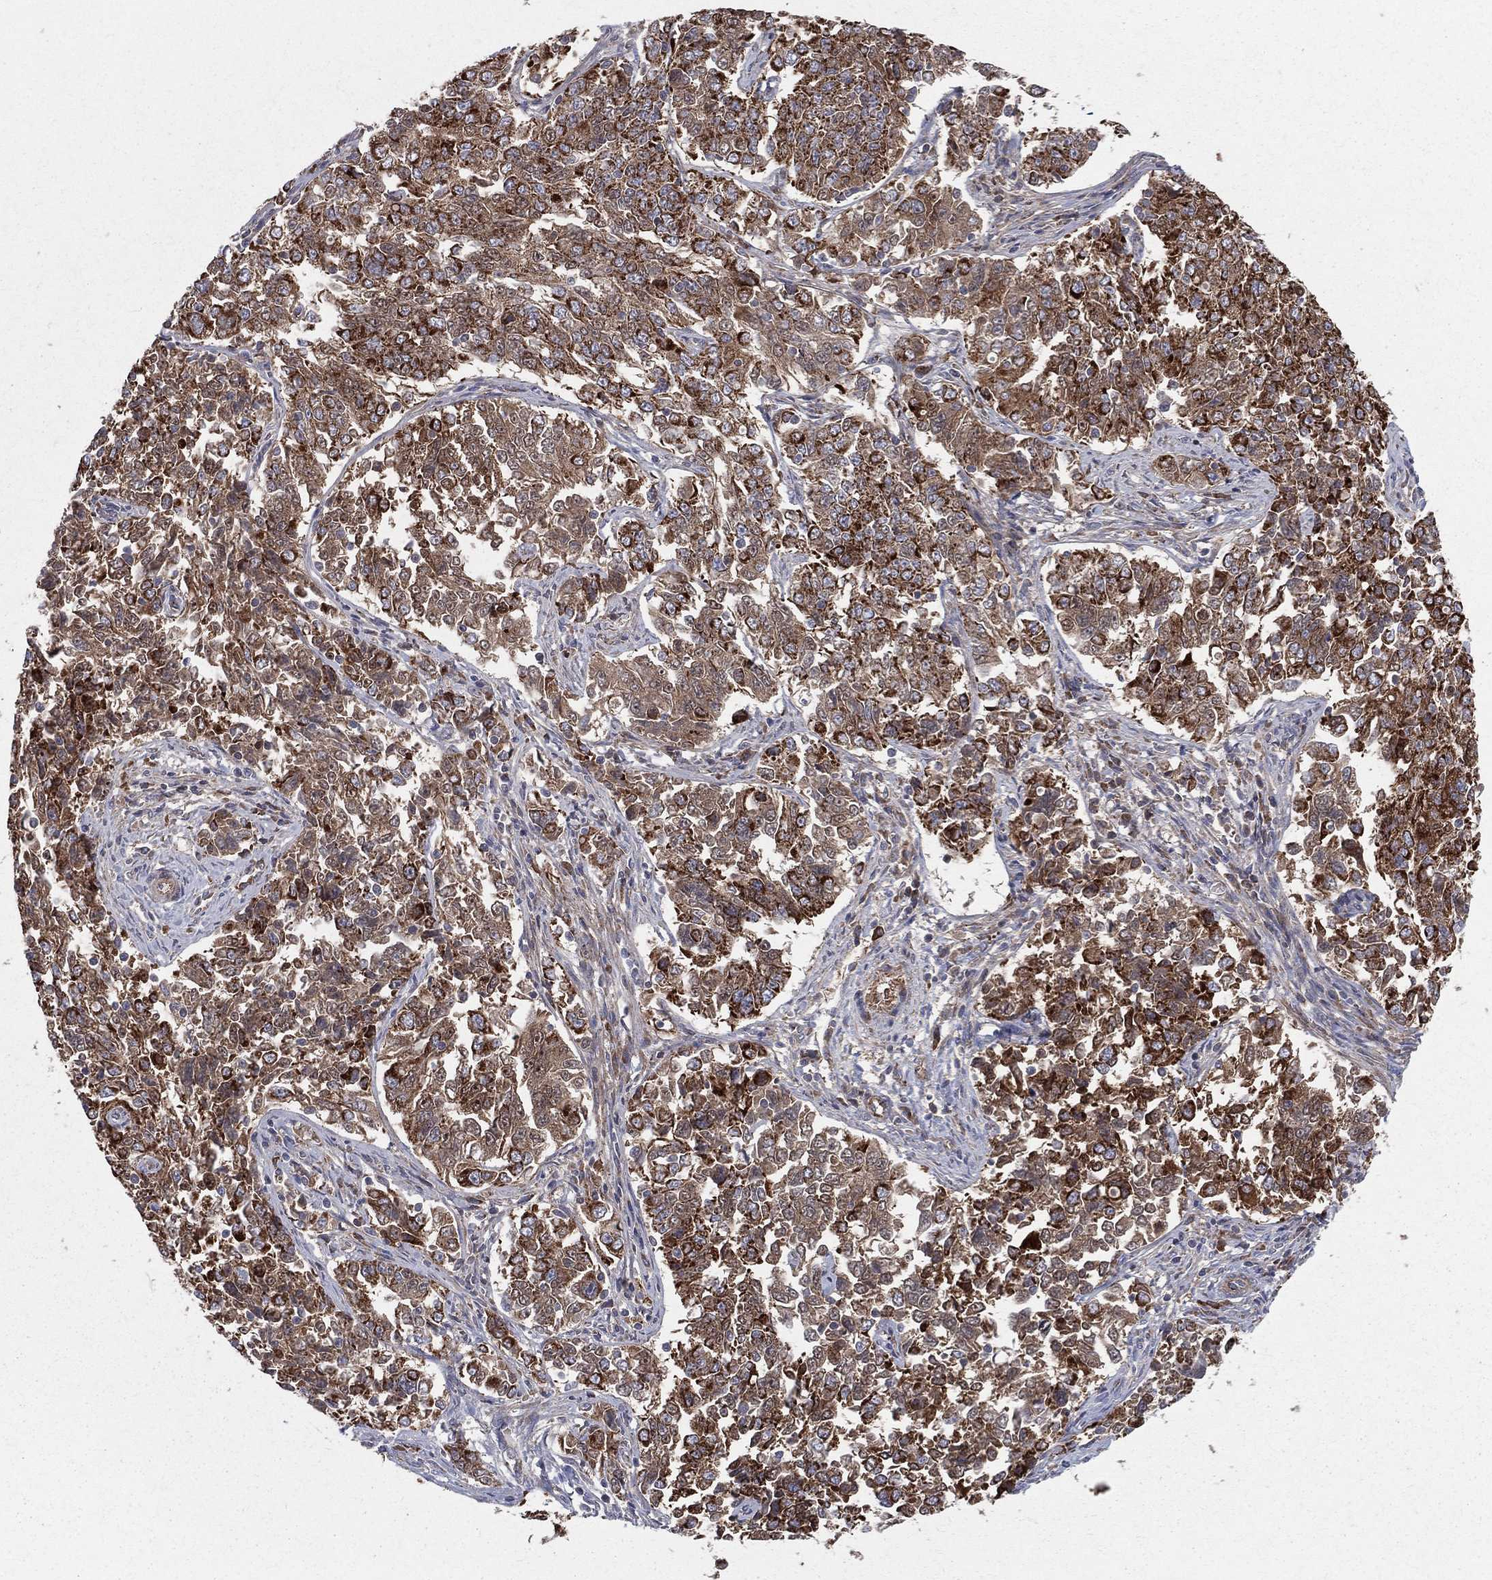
{"staining": {"intensity": "strong", "quantity": ">75%", "location": "cytoplasmic/membranous"}, "tissue": "endometrial cancer", "cell_type": "Tumor cells", "image_type": "cancer", "snomed": [{"axis": "morphology", "description": "Adenocarcinoma, NOS"}, {"axis": "topography", "description": "Endometrium"}], "caption": "This is a micrograph of immunohistochemistry staining of adenocarcinoma (endometrial), which shows strong expression in the cytoplasmic/membranous of tumor cells.", "gene": "MIX23", "patient": {"sex": "female", "age": 43}}